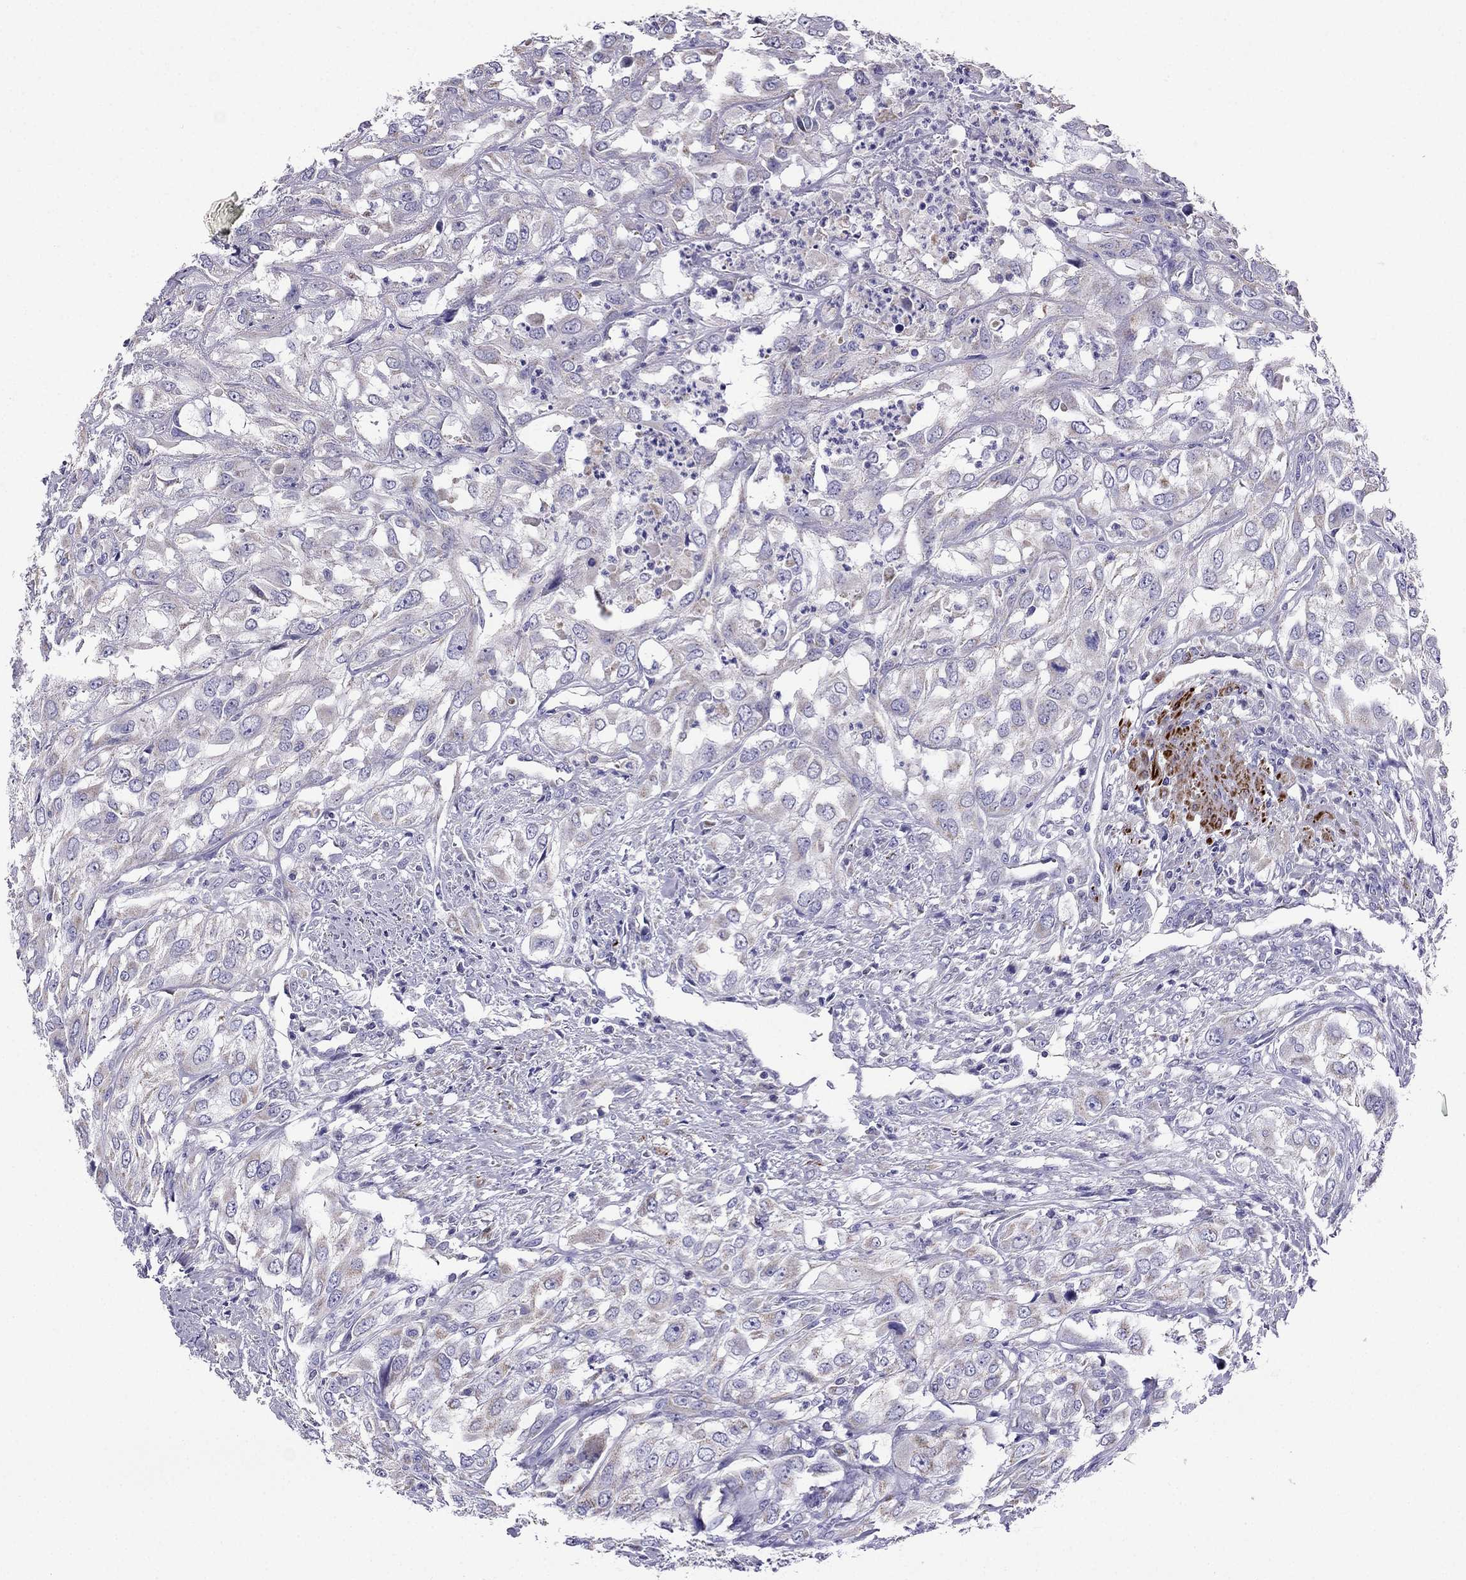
{"staining": {"intensity": "weak", "quantity": "25%-75%", "location": "cytoplasmic/membranous"}, "tissue": "urothelial cancer", "cell_type": "Tumor cells", "image_type": "cancer", "snomed": [{"axis": "morphology", "description": "Urothelial carcinoma, High grade"}, {"axis": "topography", "description": "Urinary bladder"}], "caption": "Immunohistochemistry (IHC) of human urothelial cancer reveals low levels of weak cytoplasmic/membranous positivity in approximately 25%-75% of tumor cells.", "gene": "DSC1", "patient": {"sex": "male", "age": 67}}